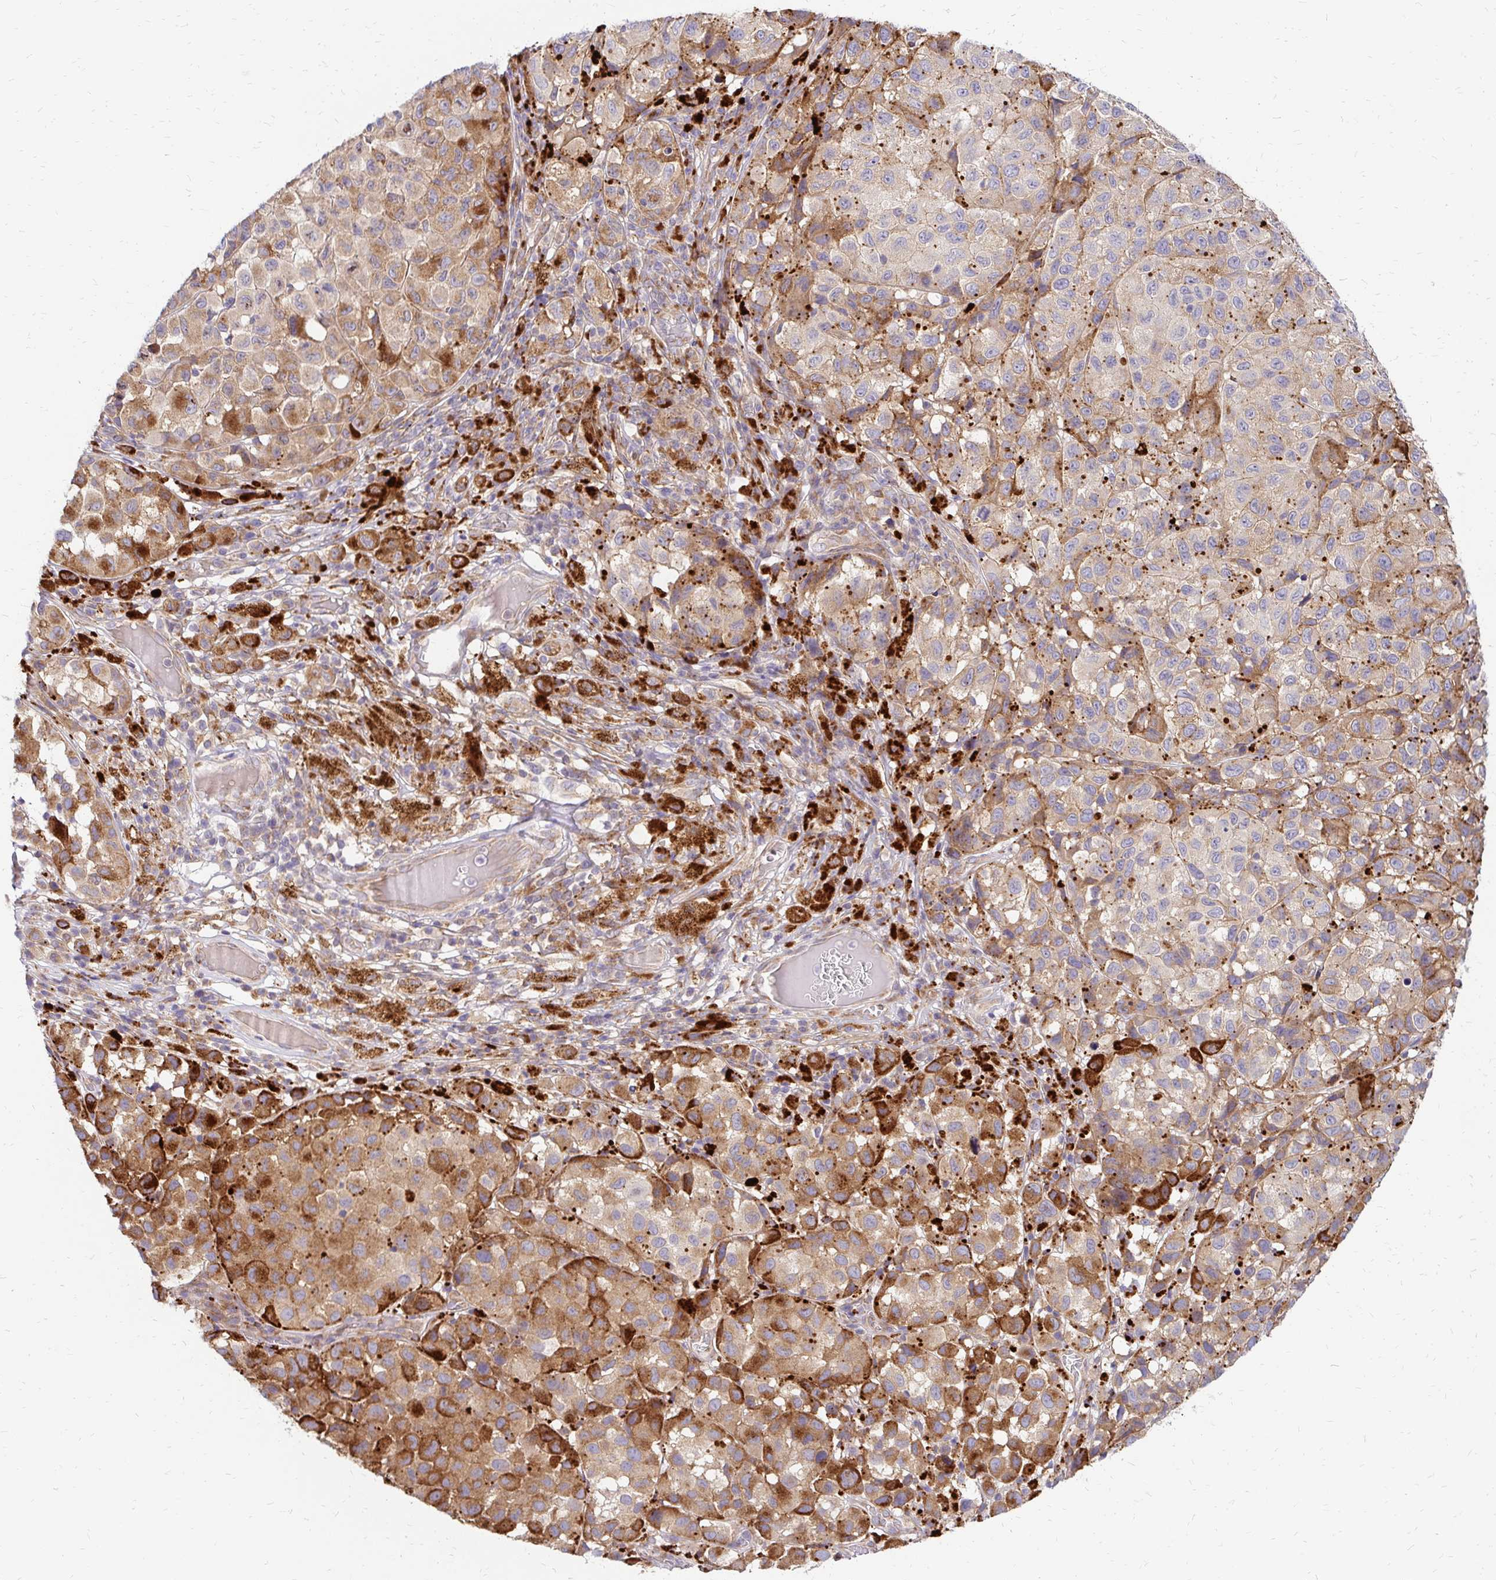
{"staining": {"intensity": "moderate", "quantity": ">75%", "location": "cytoplasmic/membranous"}, "tissue": "melanoma", "cell_type": "Tumor cells", "image_type": "cancer", "snomed": [{"axis": "morphology", "description": "Malignant melanoma, NOS"}, {"axis": "topography", "description": "Skin"}], "caption": "Immunohistochemical staining of human malignant melanoma exhibits medium levels of moderate cytoplasmic/membranous protein expression in about >75% of tumor cells.", "gene": "IDUA", "patient": {"sex": "male", "age": 93}}